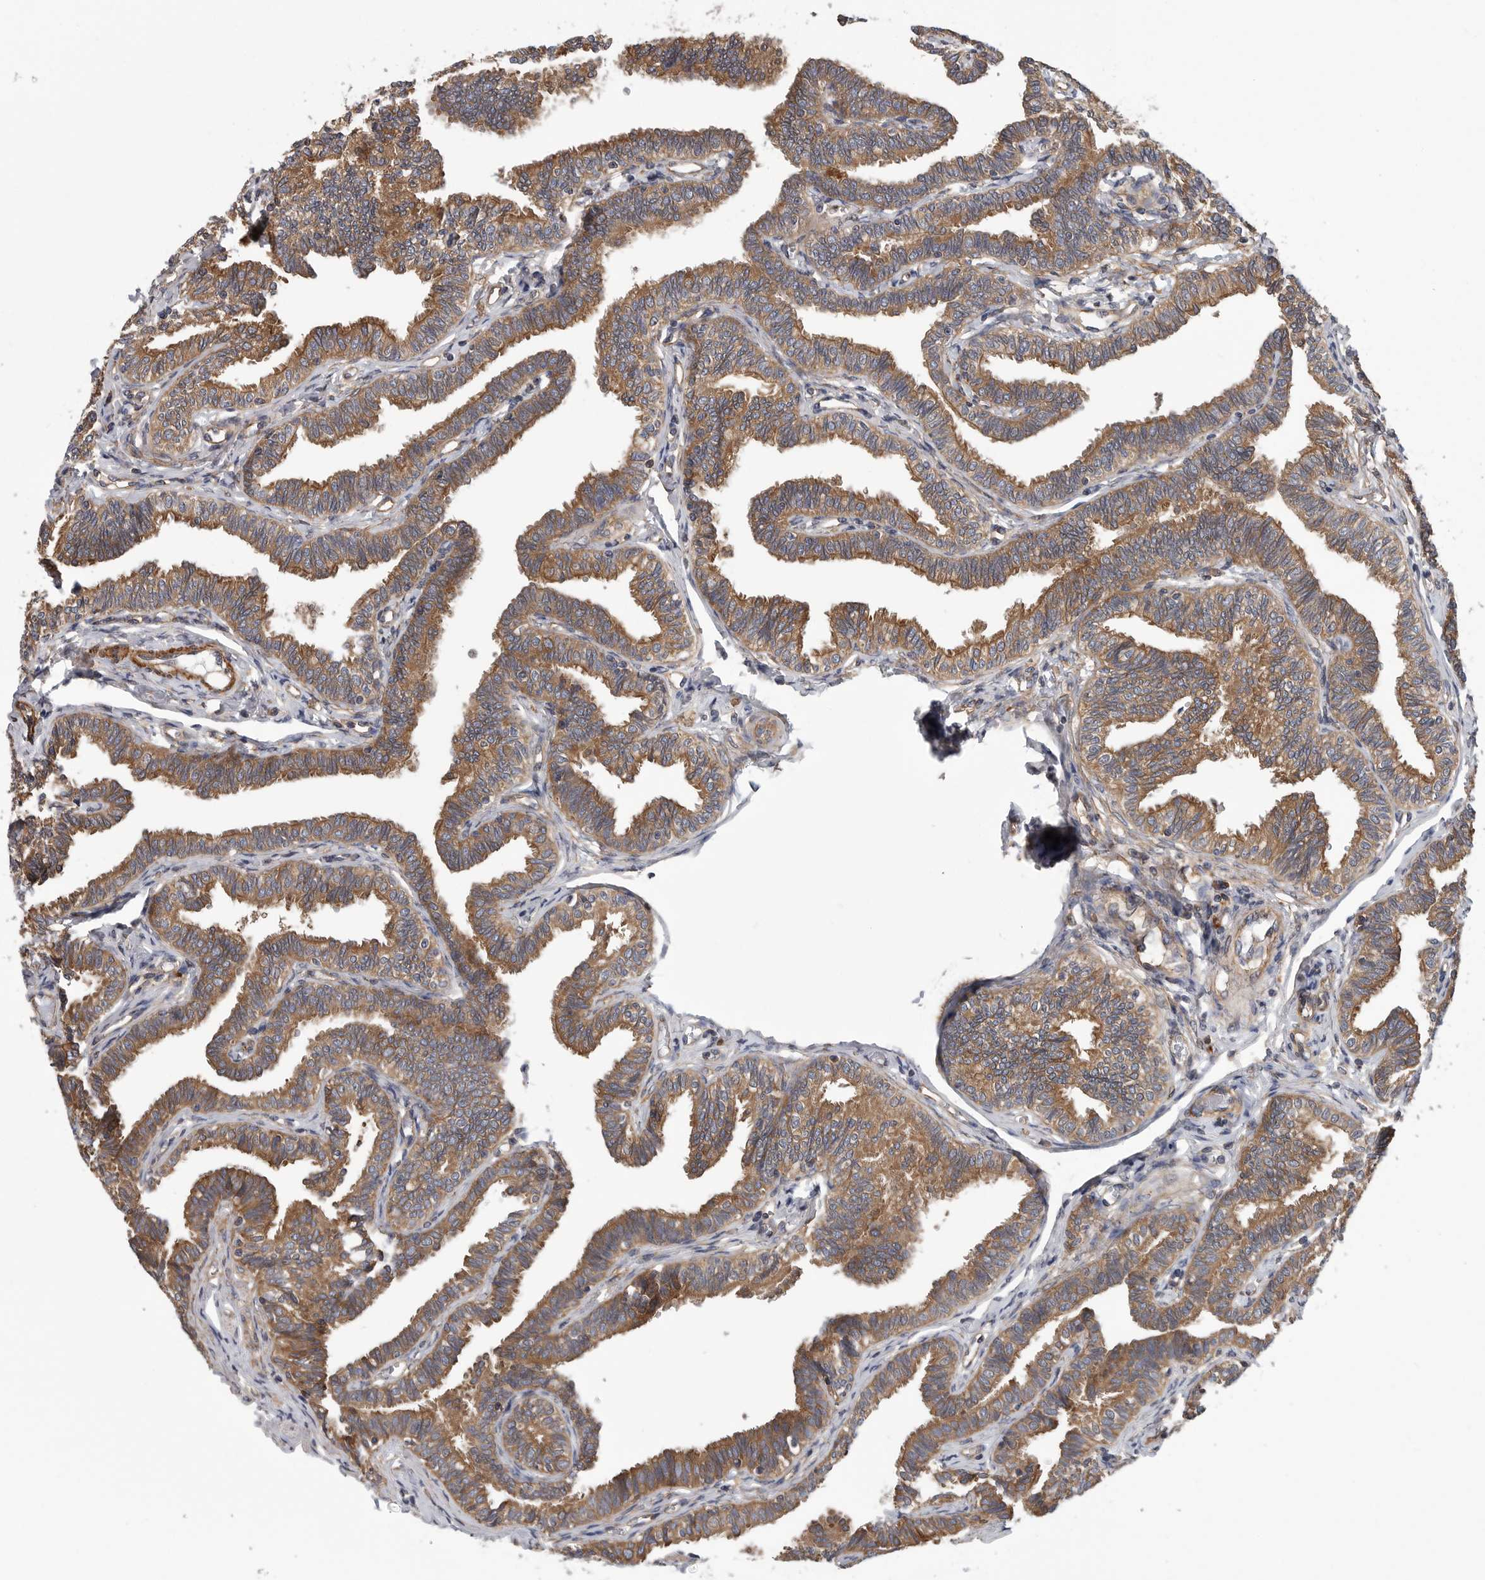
{"staining": {"intensity": "moderate", "quantity": ">75%", "location": "cytoplasmic/membranous"}, "tissue": "fallopian tube", "cell_type": "Glandular cells", "image_type": "normal", "snomed": [{"axis": "morphology", "description": "Normal tissue, NOS"}, {"axis": "topography", "description": "Fallopian tube"}, {"axis": "topography", "description": "Ovary"}], "caption": "Benign fallopian tube displays moderate cytoplasmic/membranous staining in approximately >75% of glandular cells.", "gene": "OXR1", "patient": {"sex": "female", "age": 23}}